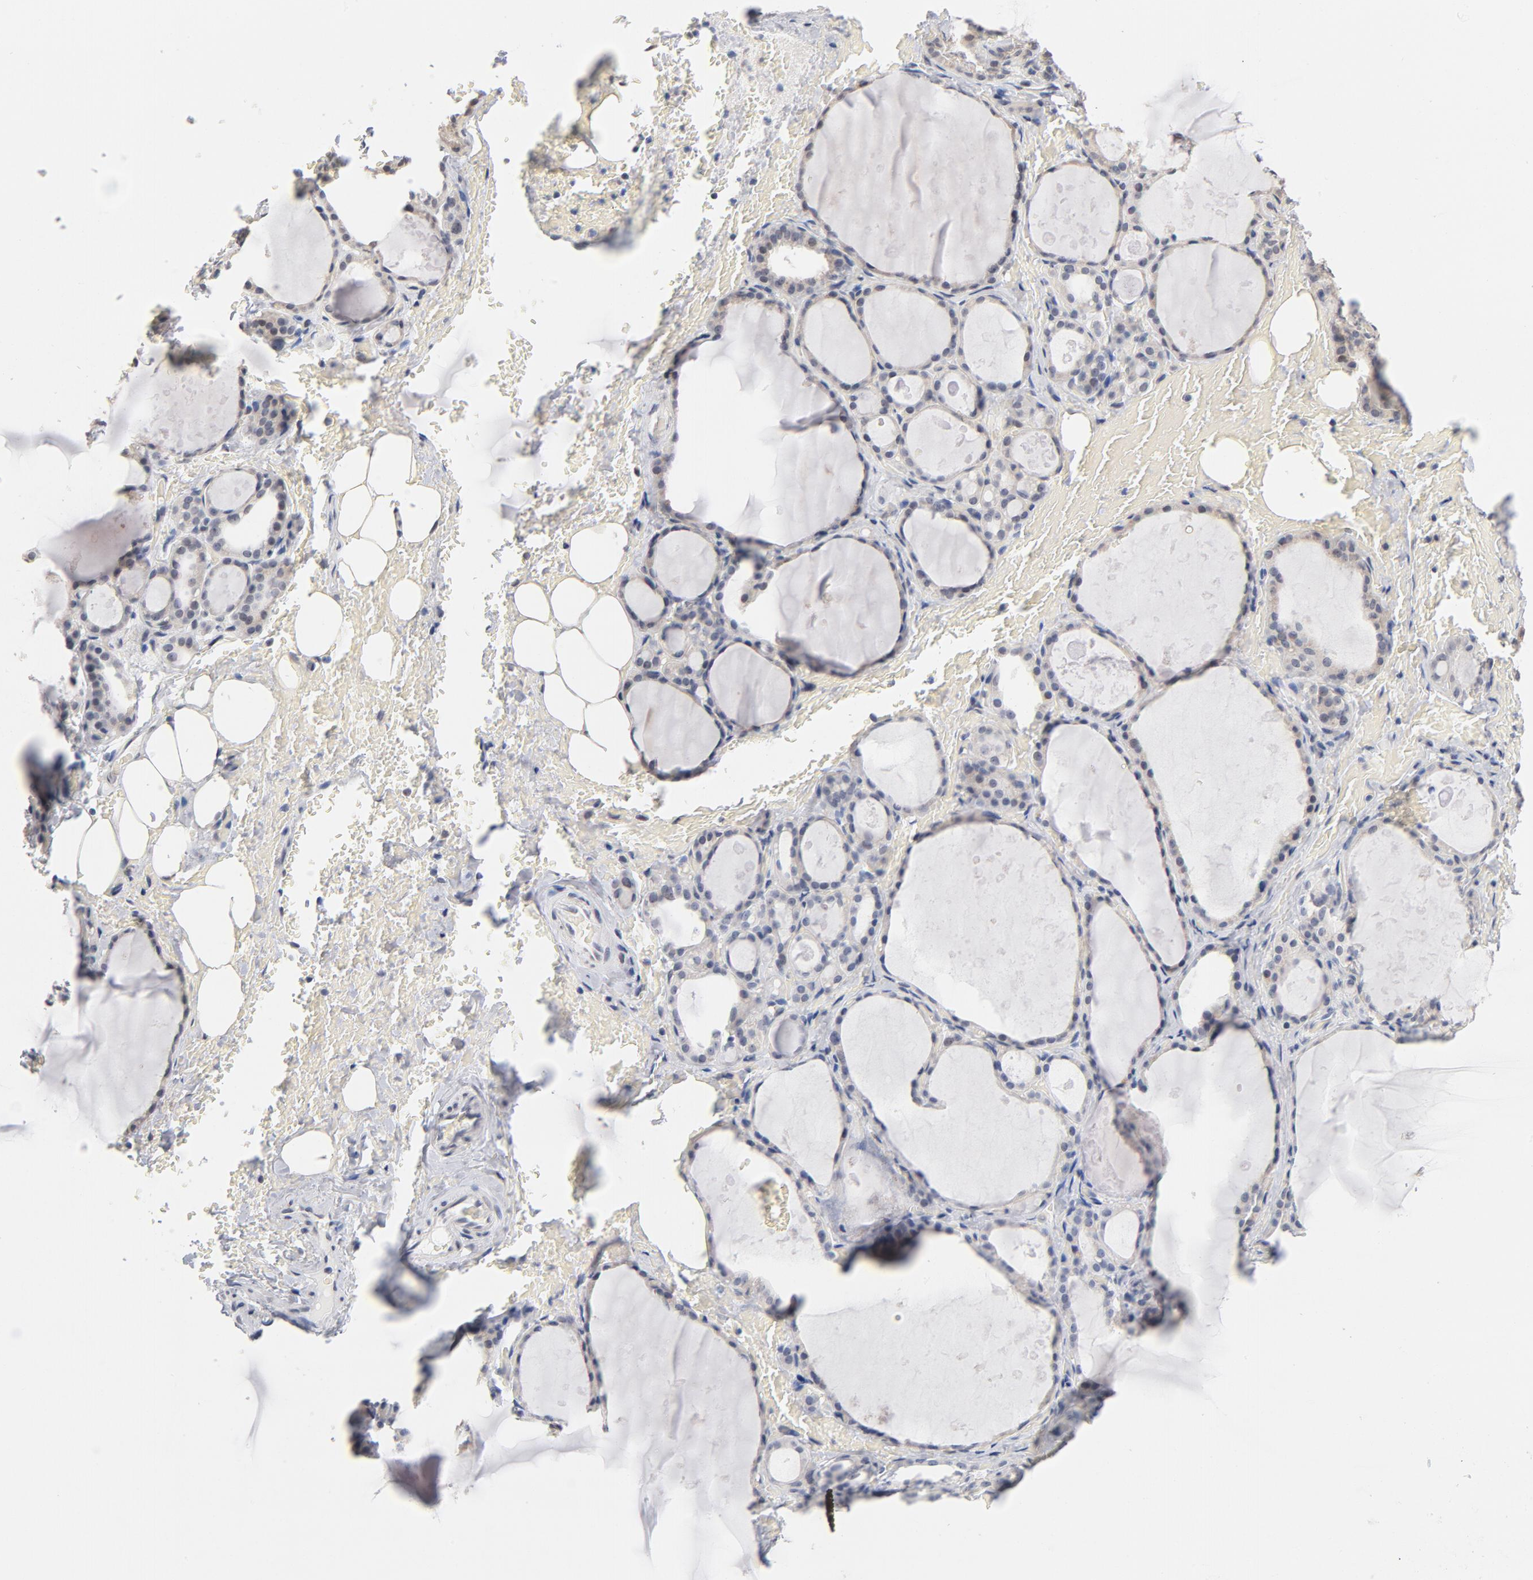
{"staining": {"intensity": "weak", "quantity": "<25%", "location": "cytoplasmic/membranous,nuclear"}, "tissue": "thyroid gland", "cell_type": "Glandular cells", "image_type": "normal", "snomed": [{"axis": "morphology", "description": "Normal tissue, NOS"}, {"axis": "topography", "description": "Thyroid gland"}], "caption": "A micrograph of thyroid gland stained for a protein shows no brown staining in glandular cells.", "gene": "RBM3", "patient": {"sex": "male", "age": 61}}